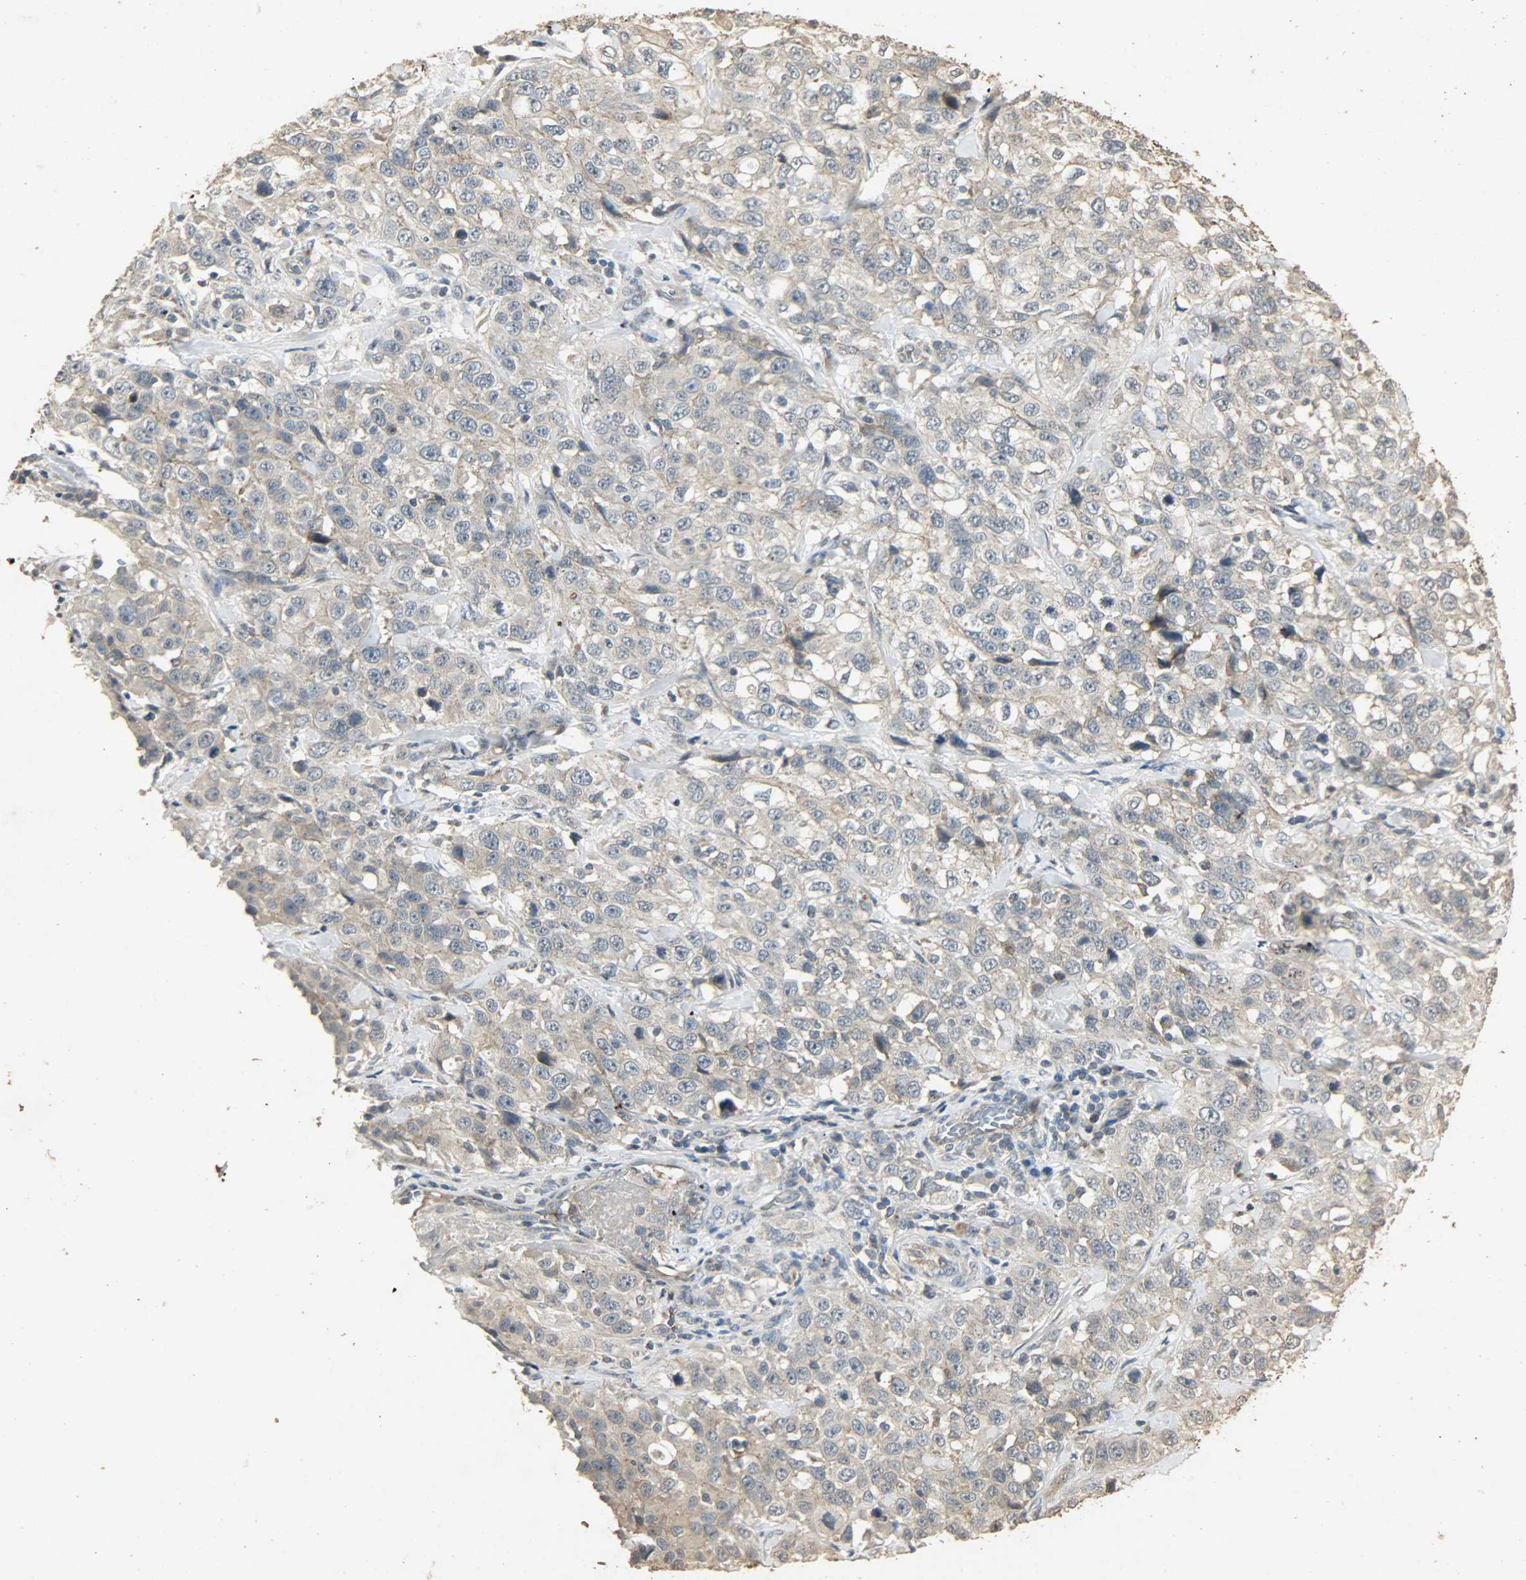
{"staining": {"intensity": "weak", "quantity": ">75%", "location": "cytoplasmic/membranous"}, "tissue": "stomach cancer", "cell_type": "Tumor cells", "image_type": "cancer", "snomed": [{"axis": "morphology", "description": "Normal tissue, NOS"}, {"axis": "morphology", "description": "Adenocarcinoma, NOS"}, {"axis": "topography", "description": "Stomach"}], "caption": "Protein expression analysis of stomach cancer (adenocarcinoma) reveals weak cytoplasmic/membranous expression in approximately >75% of tumor cells.", "gene": "ATP2B1", "patient": {"sex": "male", "age": 48}}